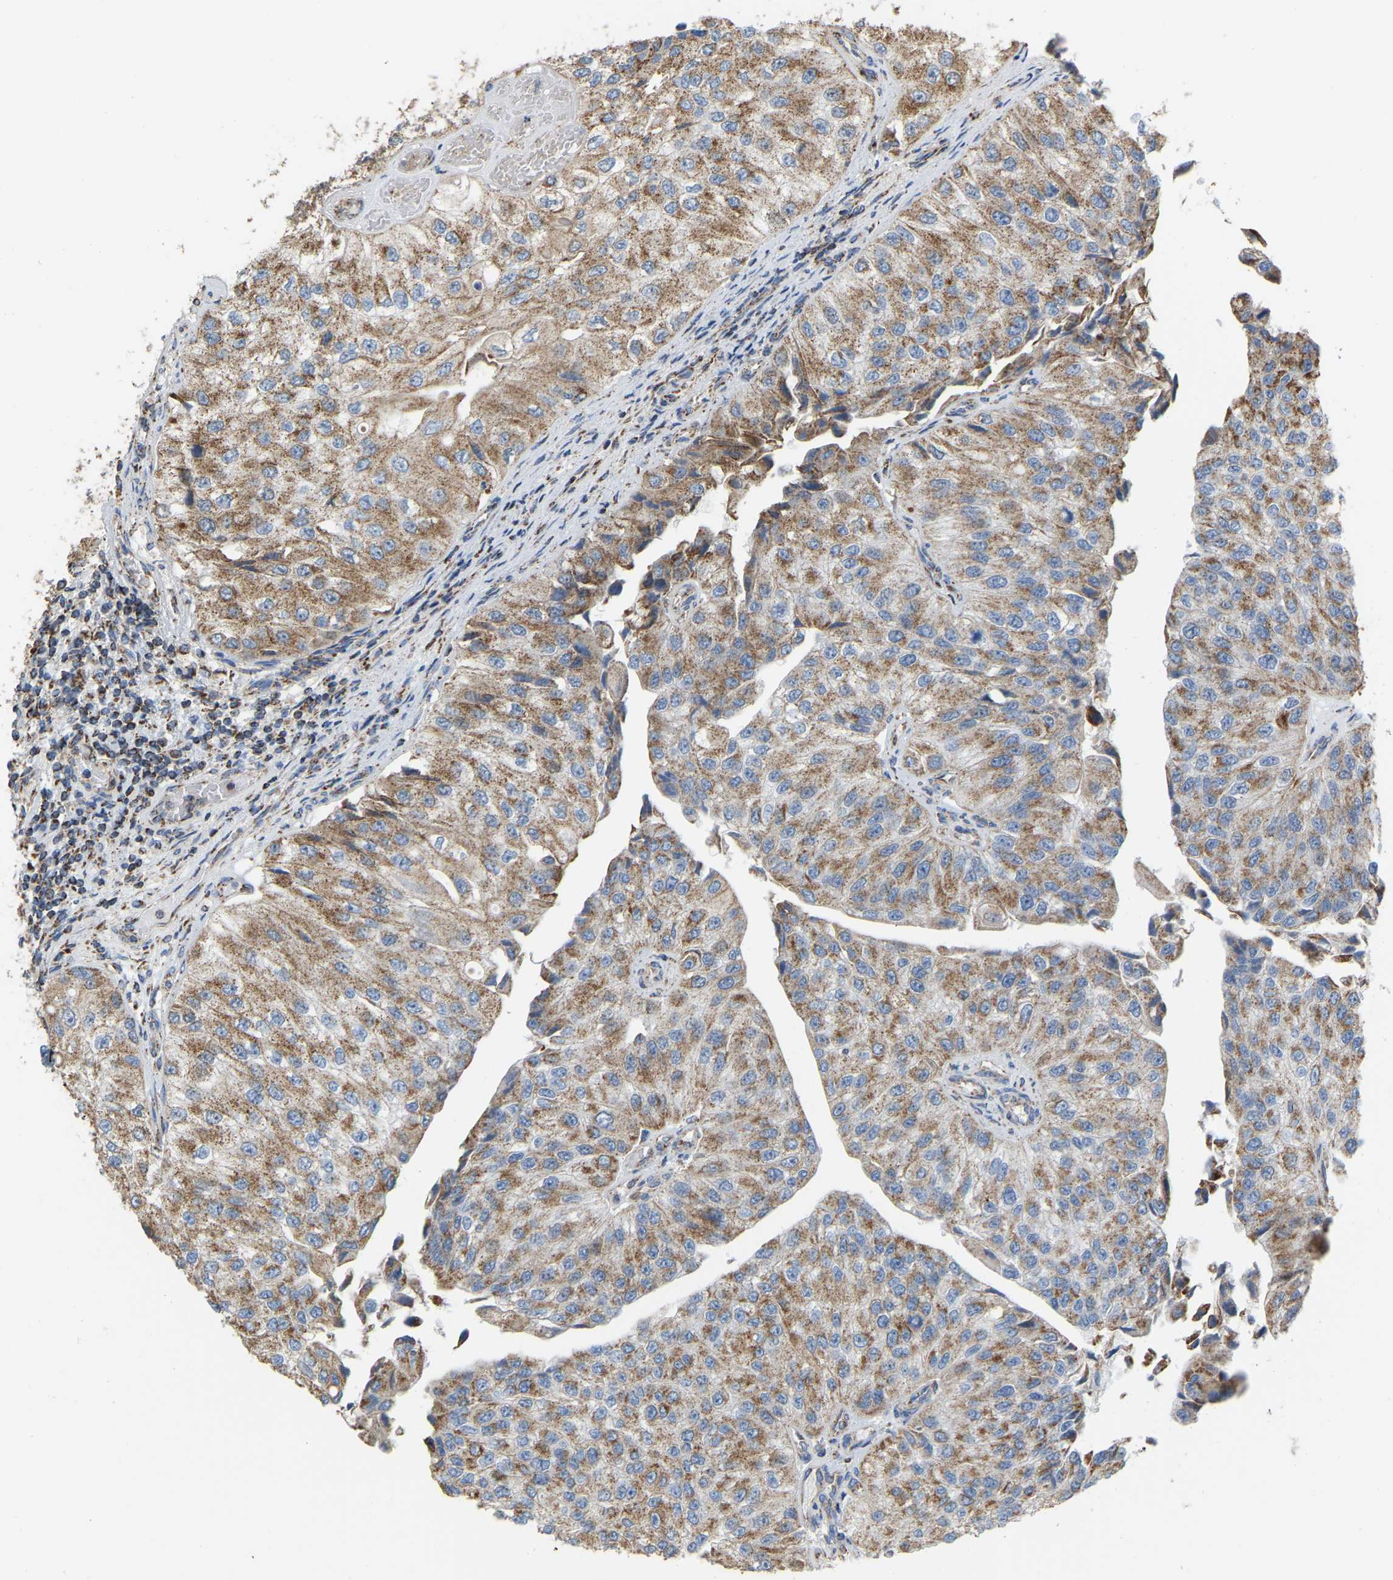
{"staining": {"intensity": "moderate", "quantity": ">75%", "location": "cytoplasmic/membranous"}, "tissue": "urothelial cancer", "cell_type": "Tumor cells", "image_type": "cancer", "snomed": [{"axis": "morphology", "description": "Urothelial carcinoma, High grade"}, {"axis": "topography", "description": "Kidney"}, {"axis": "topography", "description": "Urinary bladder"}], "caption": "A brown stain highlights moderate cytoplasmic/membranous expression of a protein in urothelial cancer tumor cells.", "gene": "CBLB", "patient": {"sex": "male", "age": 77}}